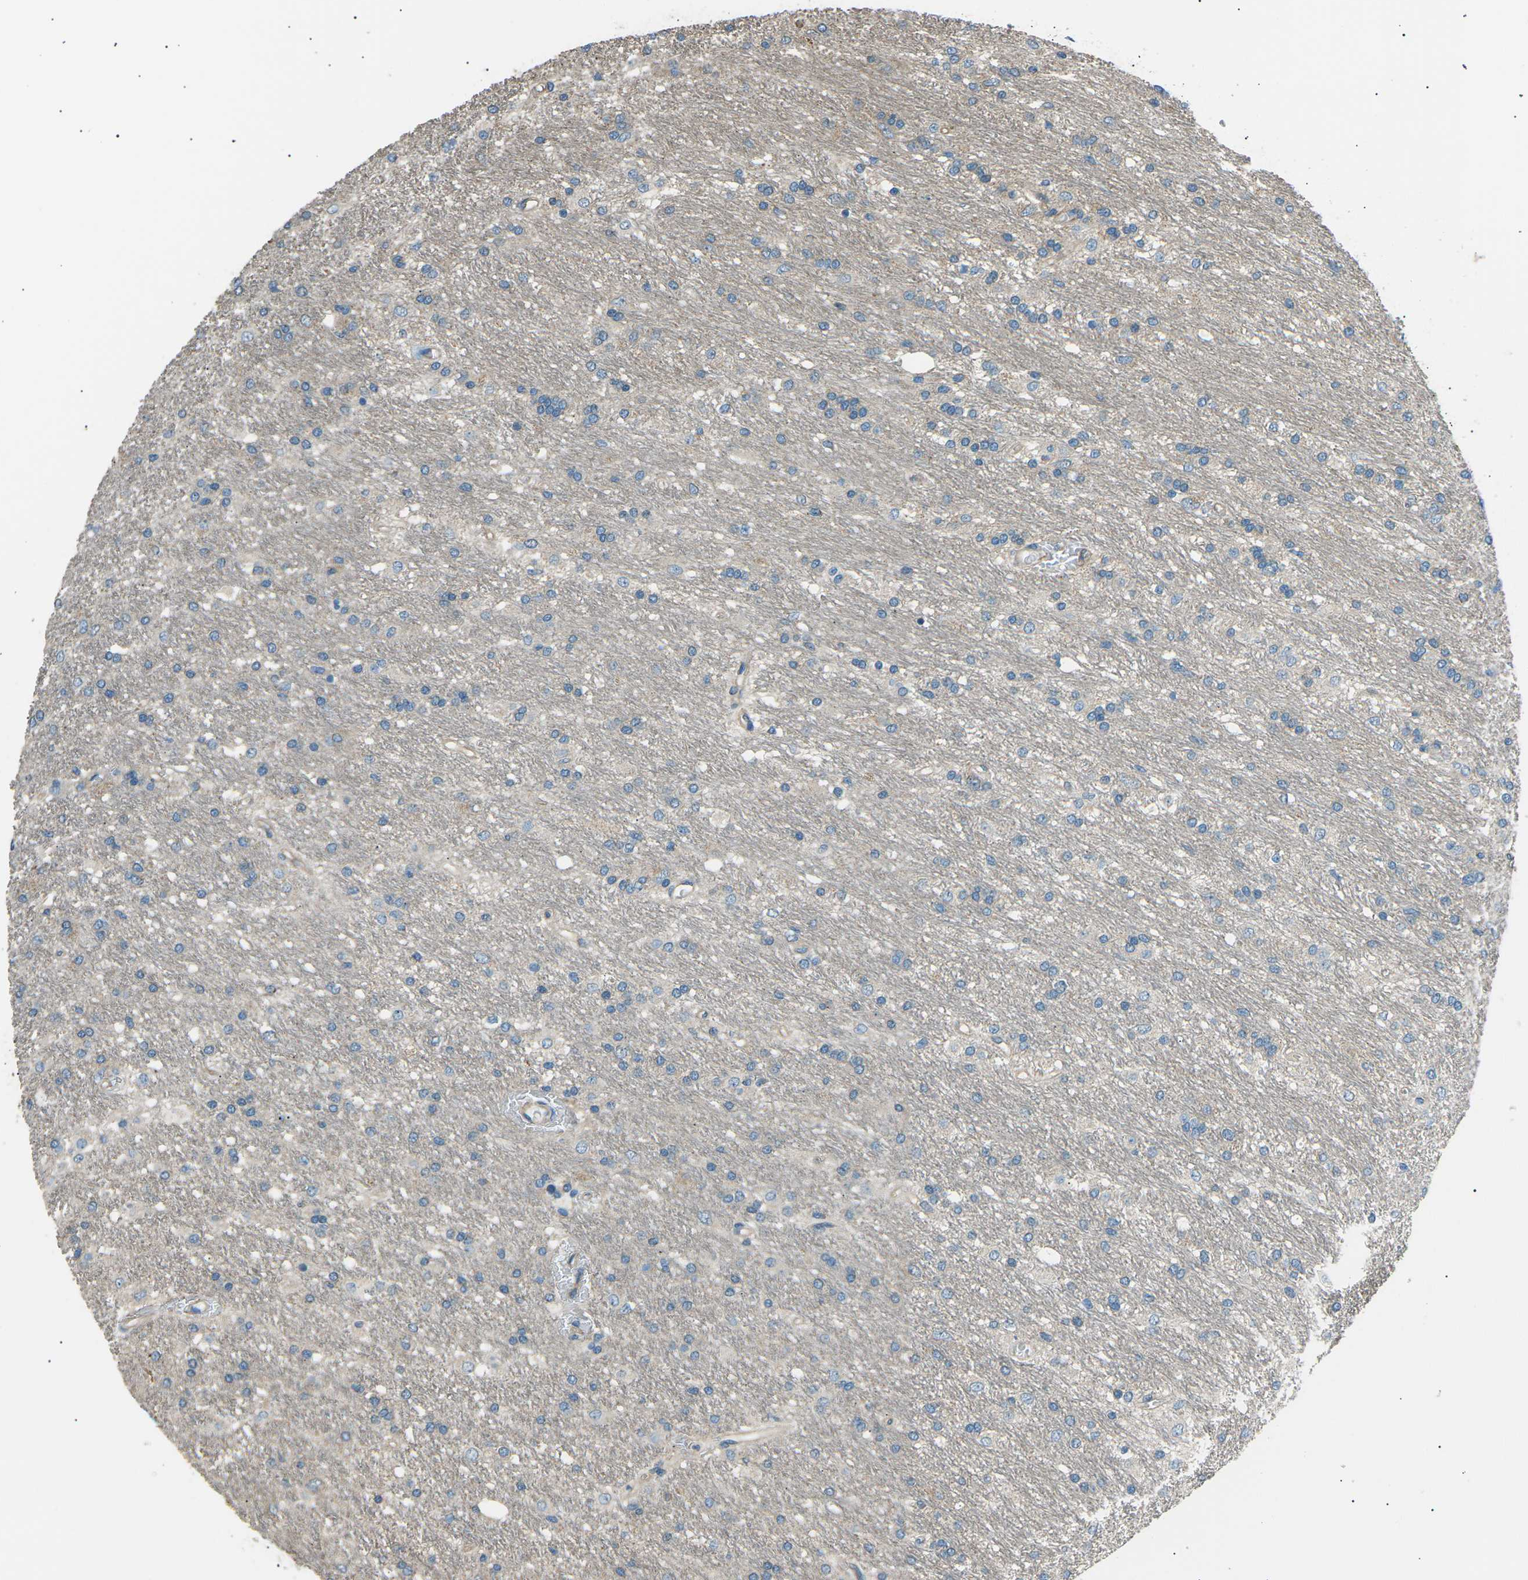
{"staining": {"intensity": "negative", "quantity": "none", "location": "none"}, "tissue": "glioma", "cell_type": "Tumor cells", "image_type": "cancer", "snomed": [{"axis": "morphology", "description": "Glioma, malignant, Low grade"}, {"axis": "topography", "description": "Brain"}], "caption": "Immunohistochemistry micrograph of human glioma stained for a protein (brown), which exhibits no expression in tumor cells.", "gene": "SLK", "patient": {"sex": "male", "age": 77}}